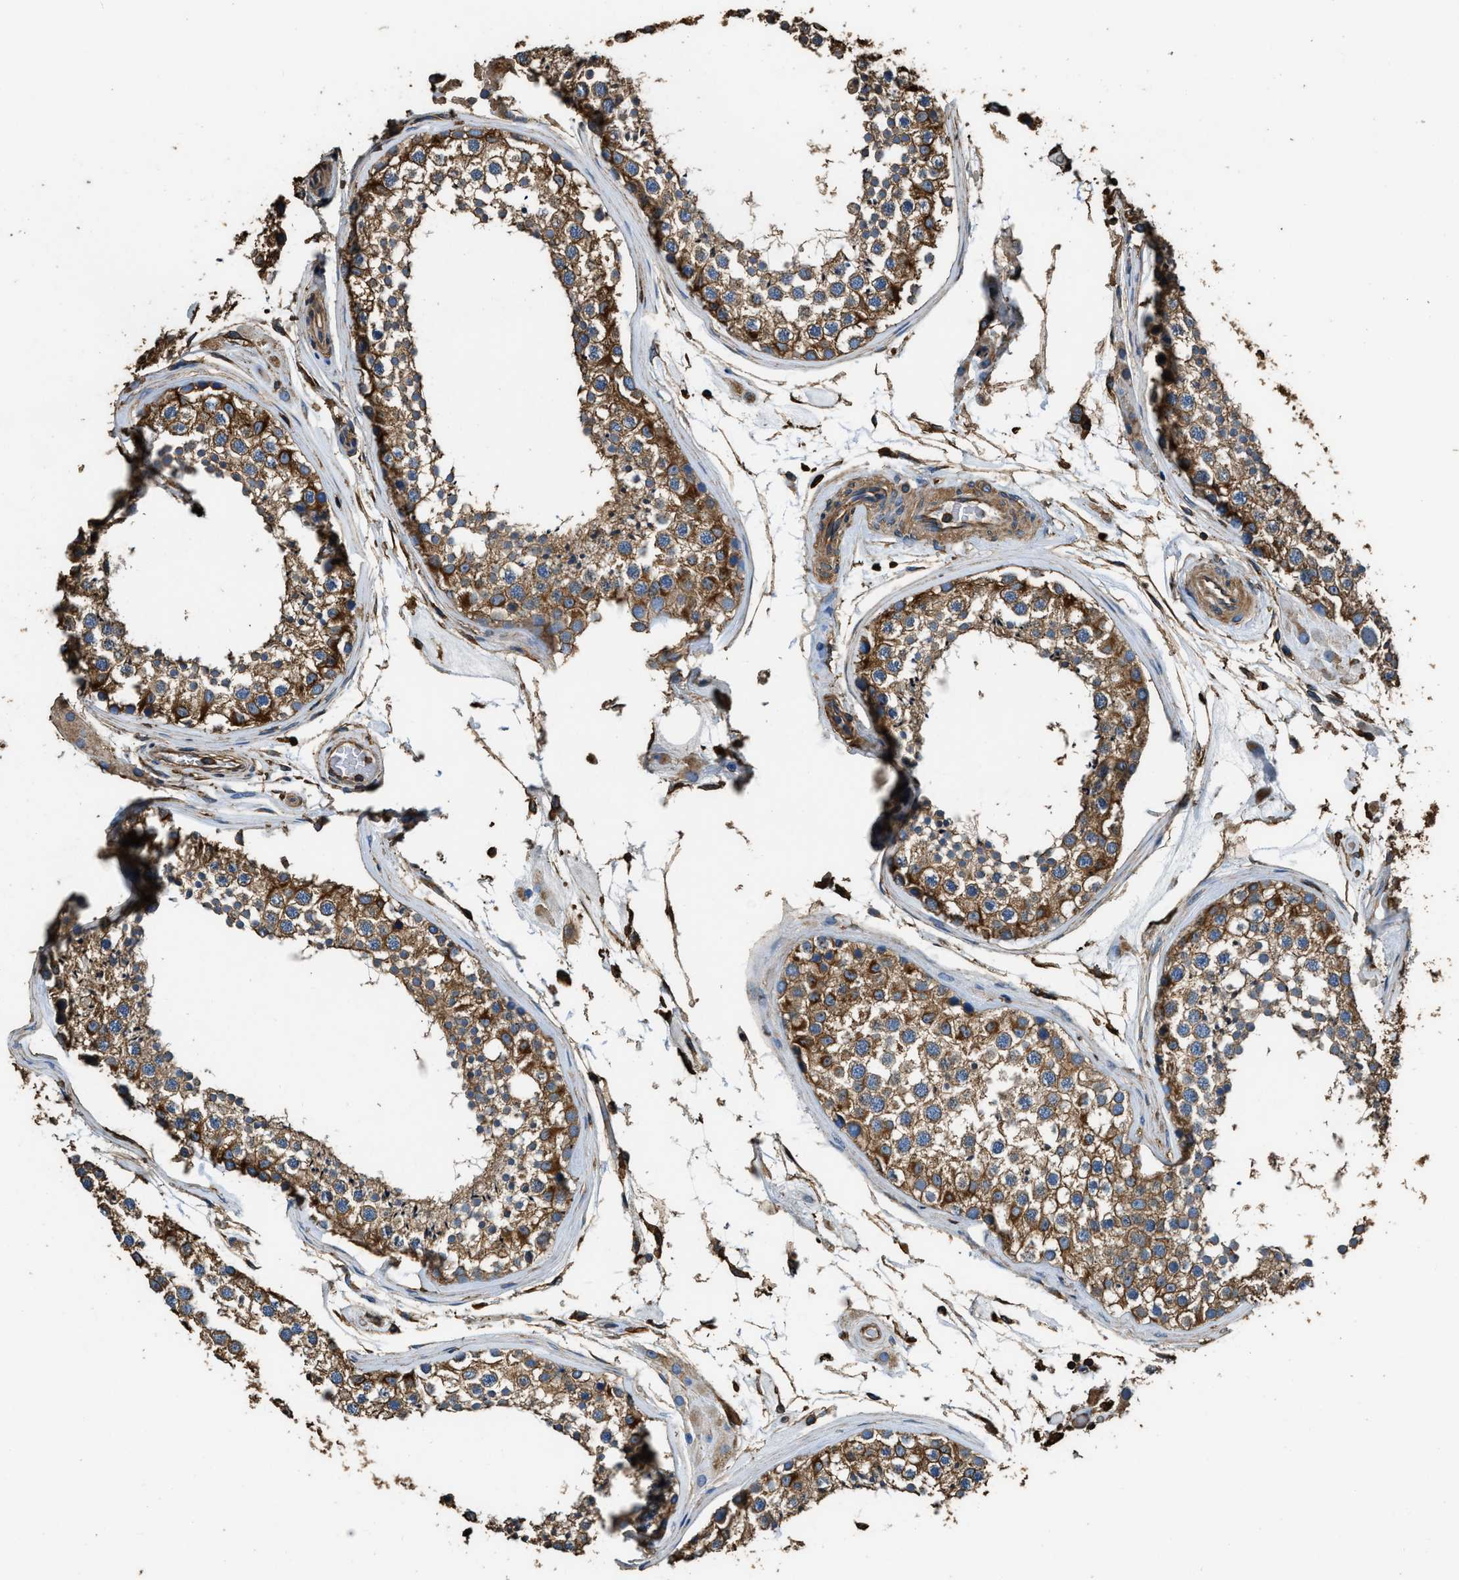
{"staining": {"intensity": "strong", "quantity": ">75%", "location": "cytoplasmic/membranous"}, "tissue": "testis", "cell_type": "Cells in seminiferous ducts", "image_type": "normal", "snomed": [{"axis": "morphology", "description": "Normal tissue, NOS"}, {"axis": "topography", "description": "Testis"}], "caption": "Brown immunohistochemical staining in unremarkable testis reveals strong cytoplasmic/membranous positivity in approximately >75% of cells in seminiferous ducts.", "gene": "ACCS", "patient": {"sex": "male", "age": 46}}